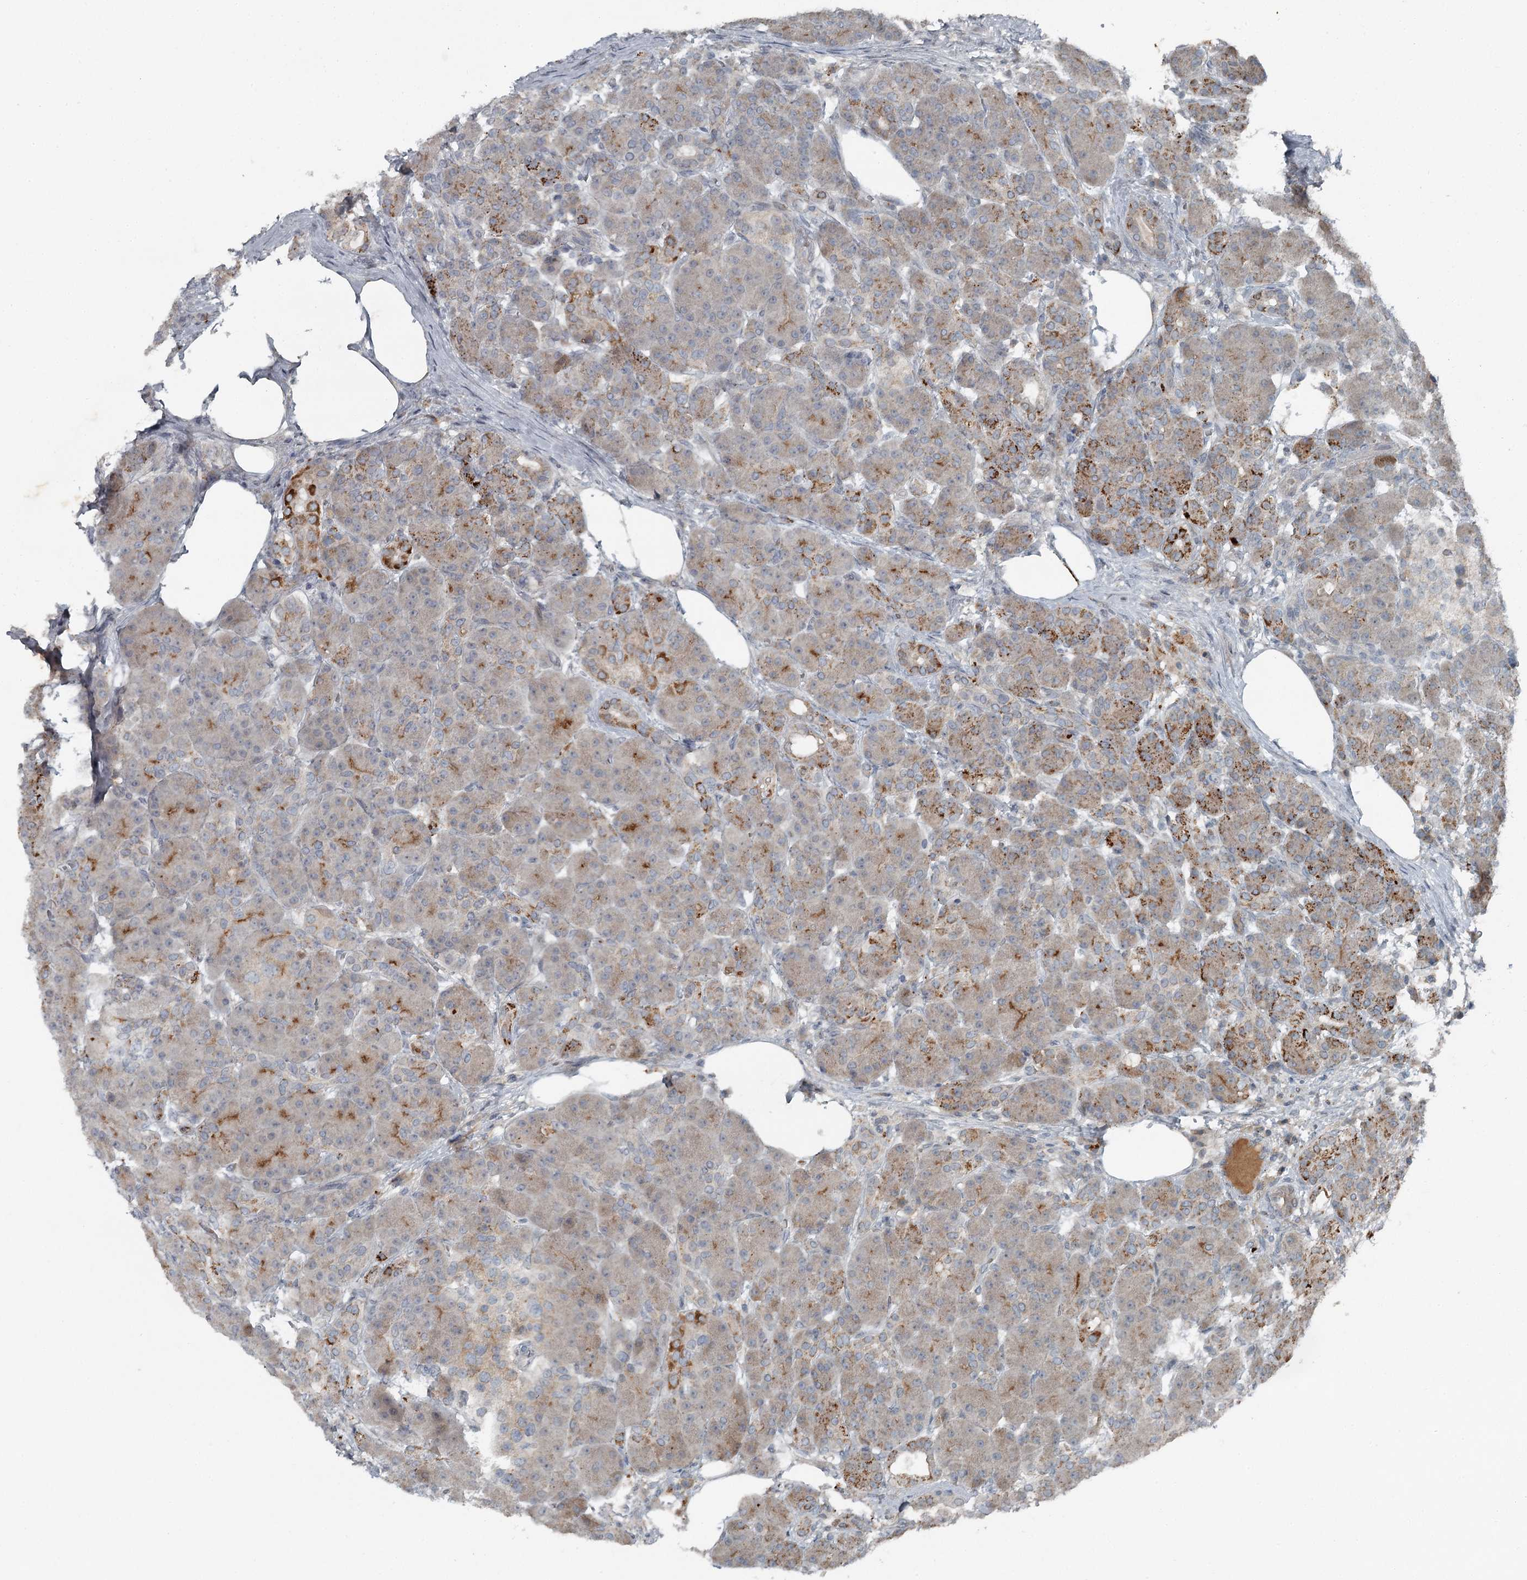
{"staining": {"intensity": "moderate", "quantity": "25%-75%", "location": "cytoplasmic/membranous"}, "tissue": "pancreas", "cell_type": "Exocrine glandular cells", "image_type": "normal", "snomed": [{"axis": "morphology", "description": "Normal tissue, NOS"}, {"axis": "topography", "description": "Pancreas"}], "caption": "Protein expression analysis of benign pancreas exhibits moderate cytoplasmic/membranous staining in approximately 25%-75% of exocrine glandular cells.", "gene": "SLC39A8", "patient": {"sex": "male", "age": 63}}